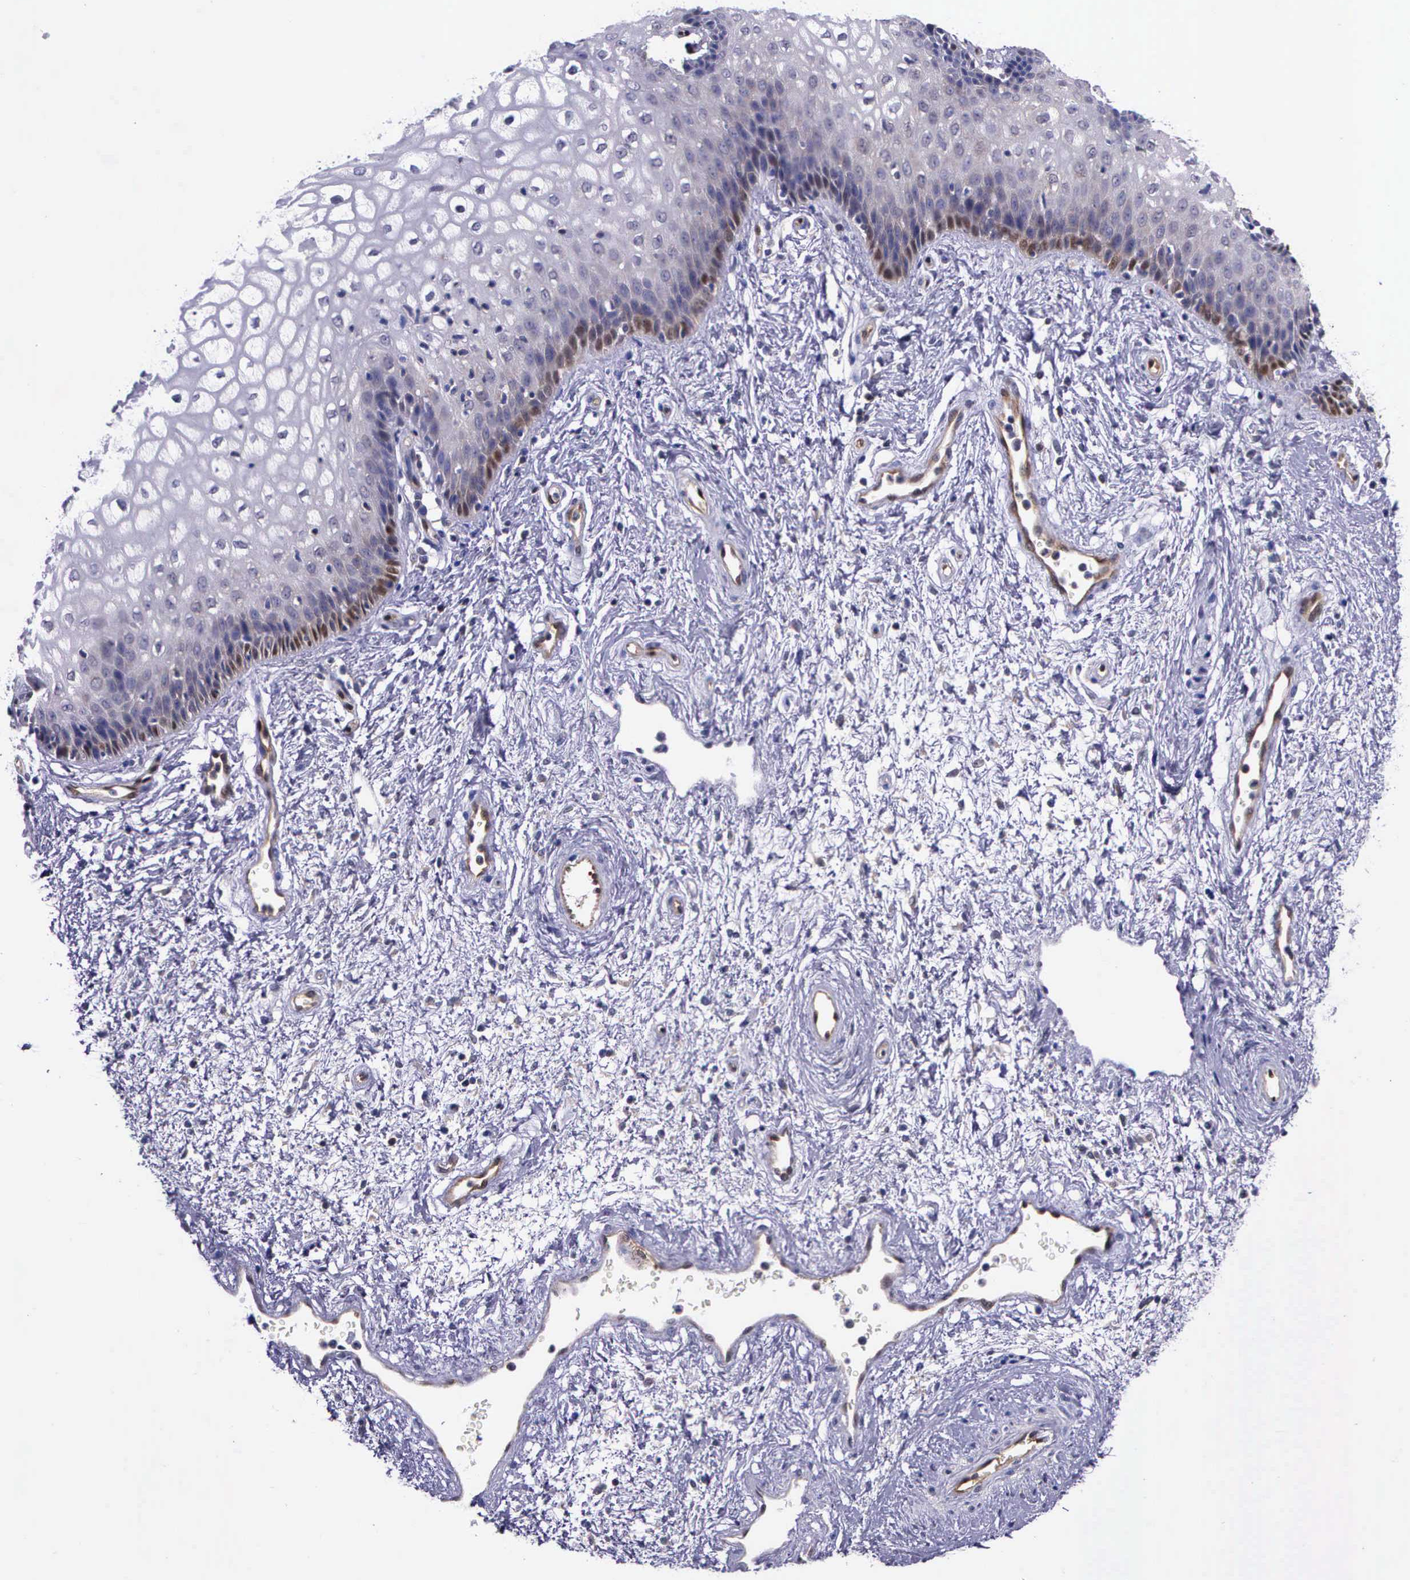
{"staining": {"intensity": "moderate", "quantity": "<25%", "location": "cytoplasmic/membranous"}, "tissue": "vagina", "cell_type": "Squamous epithelial cells", "image_type": "normal", "snomed": [{"axis": "morphology", "description": "Normal tissue, NOS"}, {"axis": "topography", "description": "Vagina"}], "caption": "Normal vagina was stained to show a protein in brown. There is low levels of moderate cytoplasmic/membranous positivity in about <25% of squamous epithelial cells. (Stains: DAB in brown, nuclei in blue, Microscopy: brightfield microscopy at high magnification).", "gene": "GMPR2", "patient": {"sex": "female", "age": 34}}